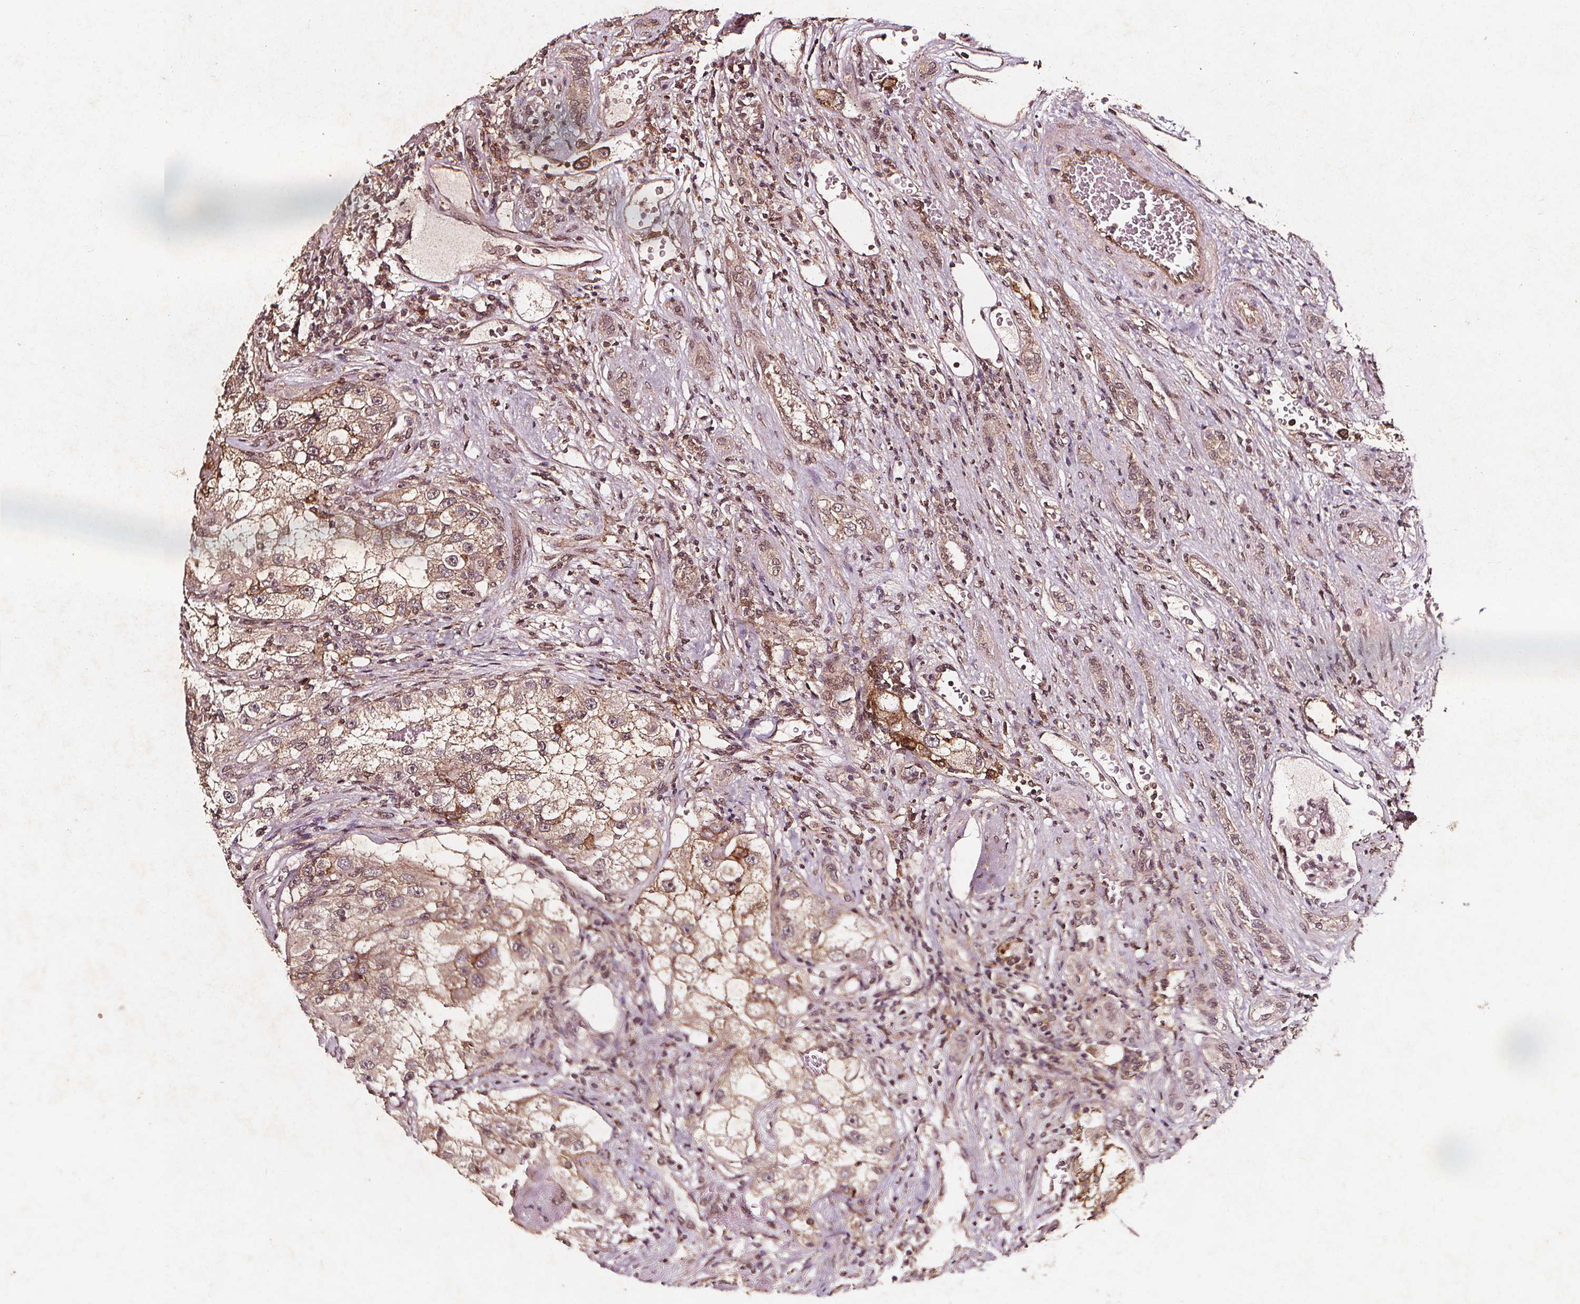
{"staining": {"intensity": "moderate", "quantity": ">75%", "location": "cytoplasmic/membranous"}, "tissue": "renal cancer", "cell_type": "Tumor cells", "image_type": "cancer", "snomed": [{"axis": "morphology", "description": "Adenocarcinoma, NOS"}, {"axis": "topography", "description": "Kidney"}], "caption": "Tumor cells demonstrate medium levels of moderate cytoplasmic/membranous positivity in about >75% of cells in renal adenocarcinoma.", "gene": "ABCA1", "patient": {"sex": "male", "age": 63}}